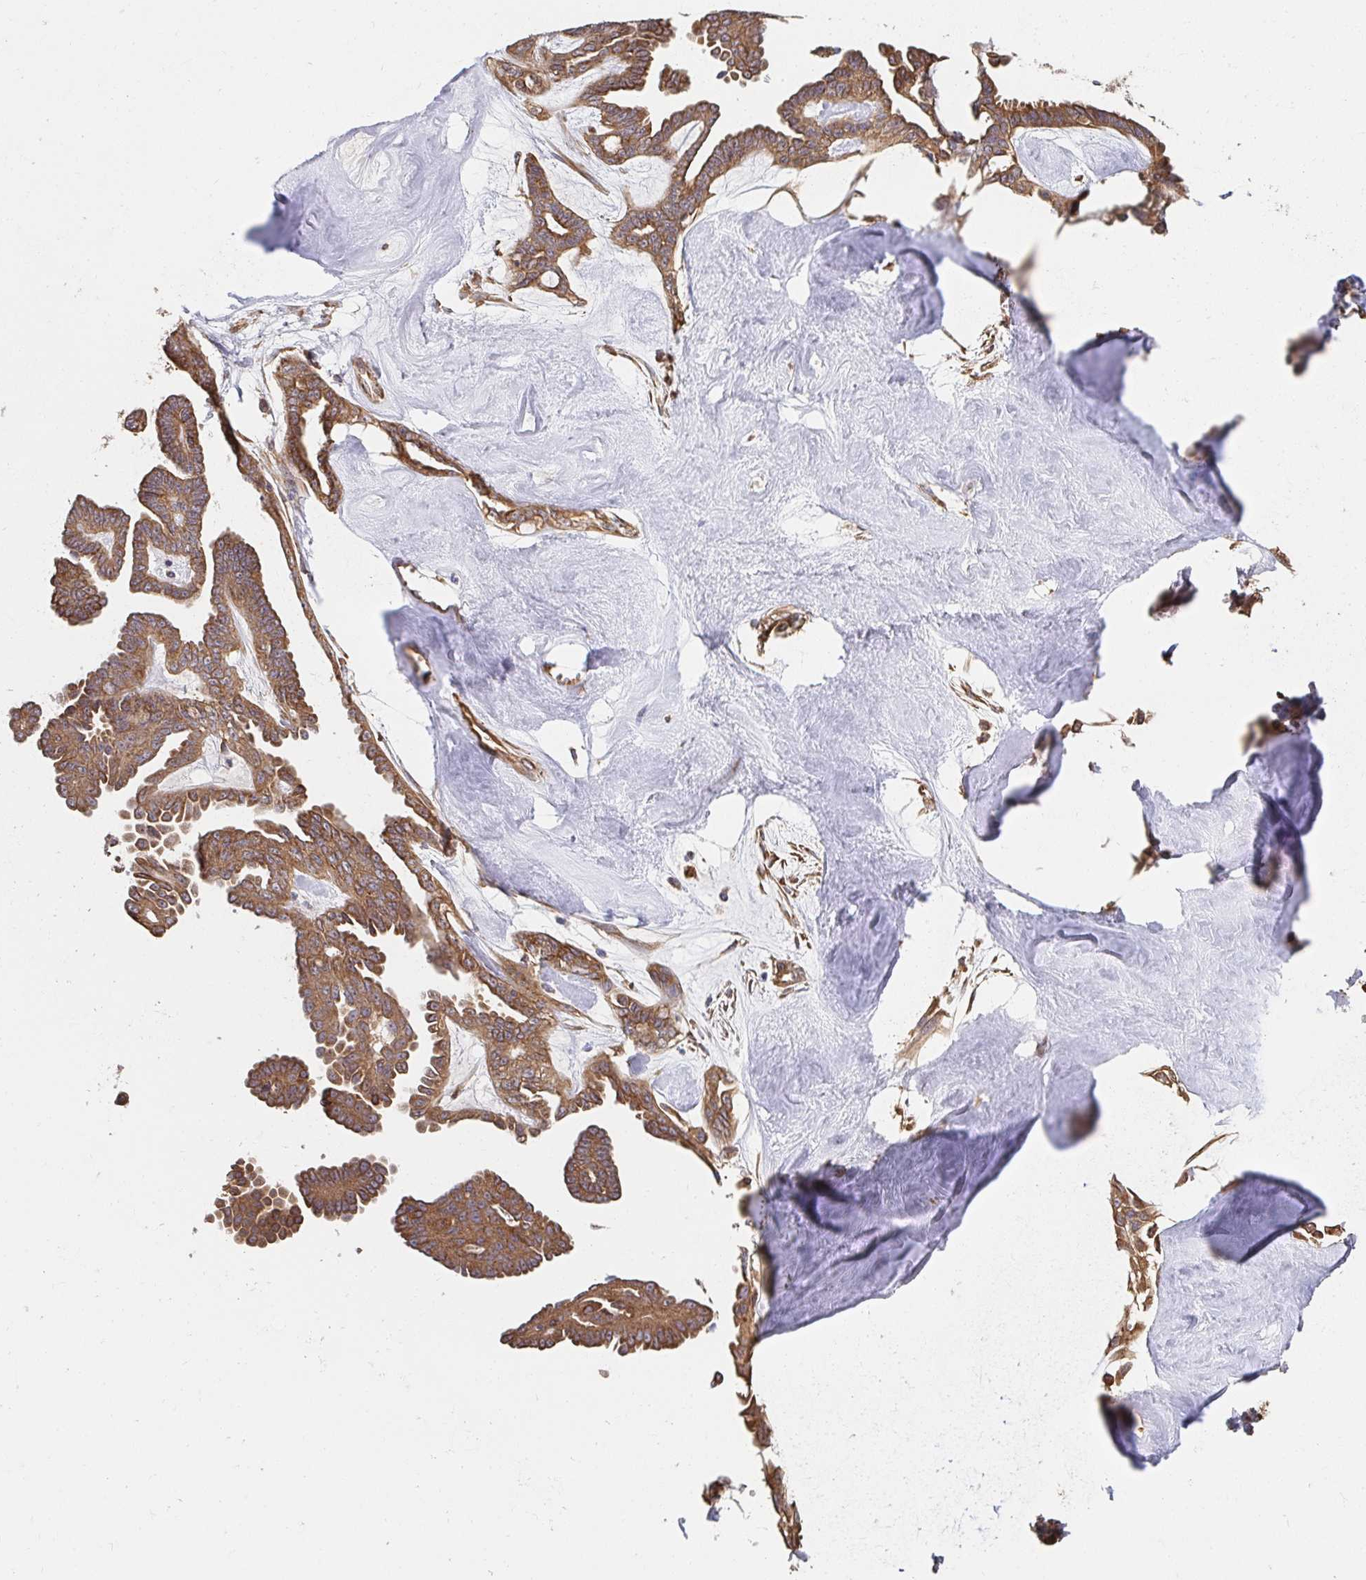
{"staining": {"intensity": "moderate", "quantity": ">75%", "location": "cytoplasmic/membranous"}, "tissue": "ovarian cancer", "cell_type": "Tumor cells", "image_type": "cancer", "snomed": [{"axis": "morphology", "description": "Cystadenocarcinoma, serous, NOS"}, {"axis": "topography", "description": "Ovary"}], "caption": "This is a micrograph of immunohistochemistry (IHC) staining of serous cystadenocarcinoma (ovarian), which shows moderate staining in the cytoplasmic/membranous of tumor cells.", "gene": "APBB1", "patient": {"sex": "female", "age": 71}}